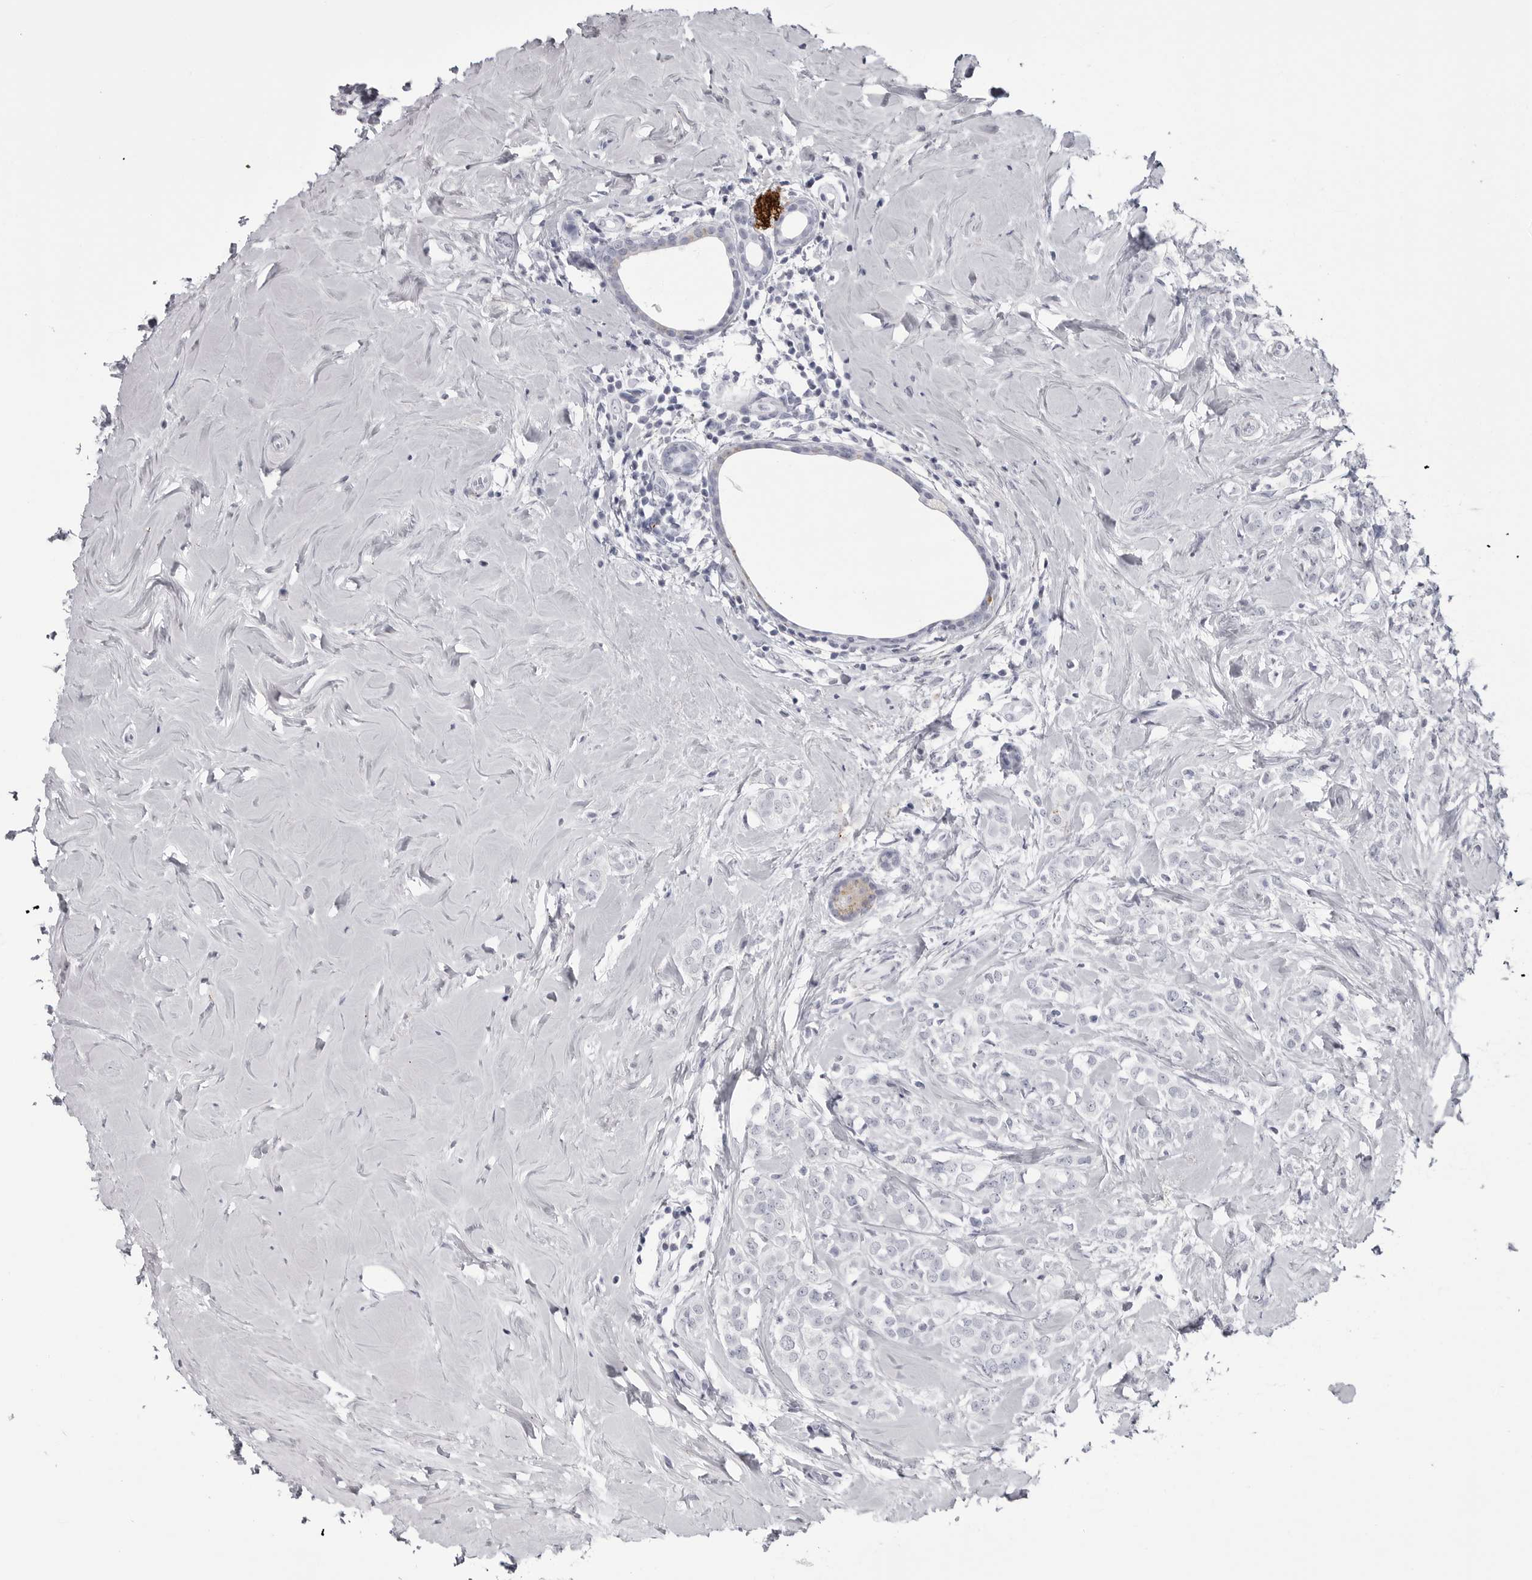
{"staining": {"intensity": "negative", "quantity": "none", "location": "none"}, "tissue": "breast cancer", "cell_type": "Tumor cells", "image_type": "cancer", "snomed": [{"axis": "morphology", "description": "Lobular carcinoma"}, {"axis": "topography", "description": "Breast"}], "caption": "An immunohistochemistry (IHC) photomicrograph of breast cancer (lobular carcinoma) is shown. There is no staining in tumor cells of breast cancer (lobular carcinoma).", "gene": "COL26A1", "patient": {"sex": "female", "age": 47}}